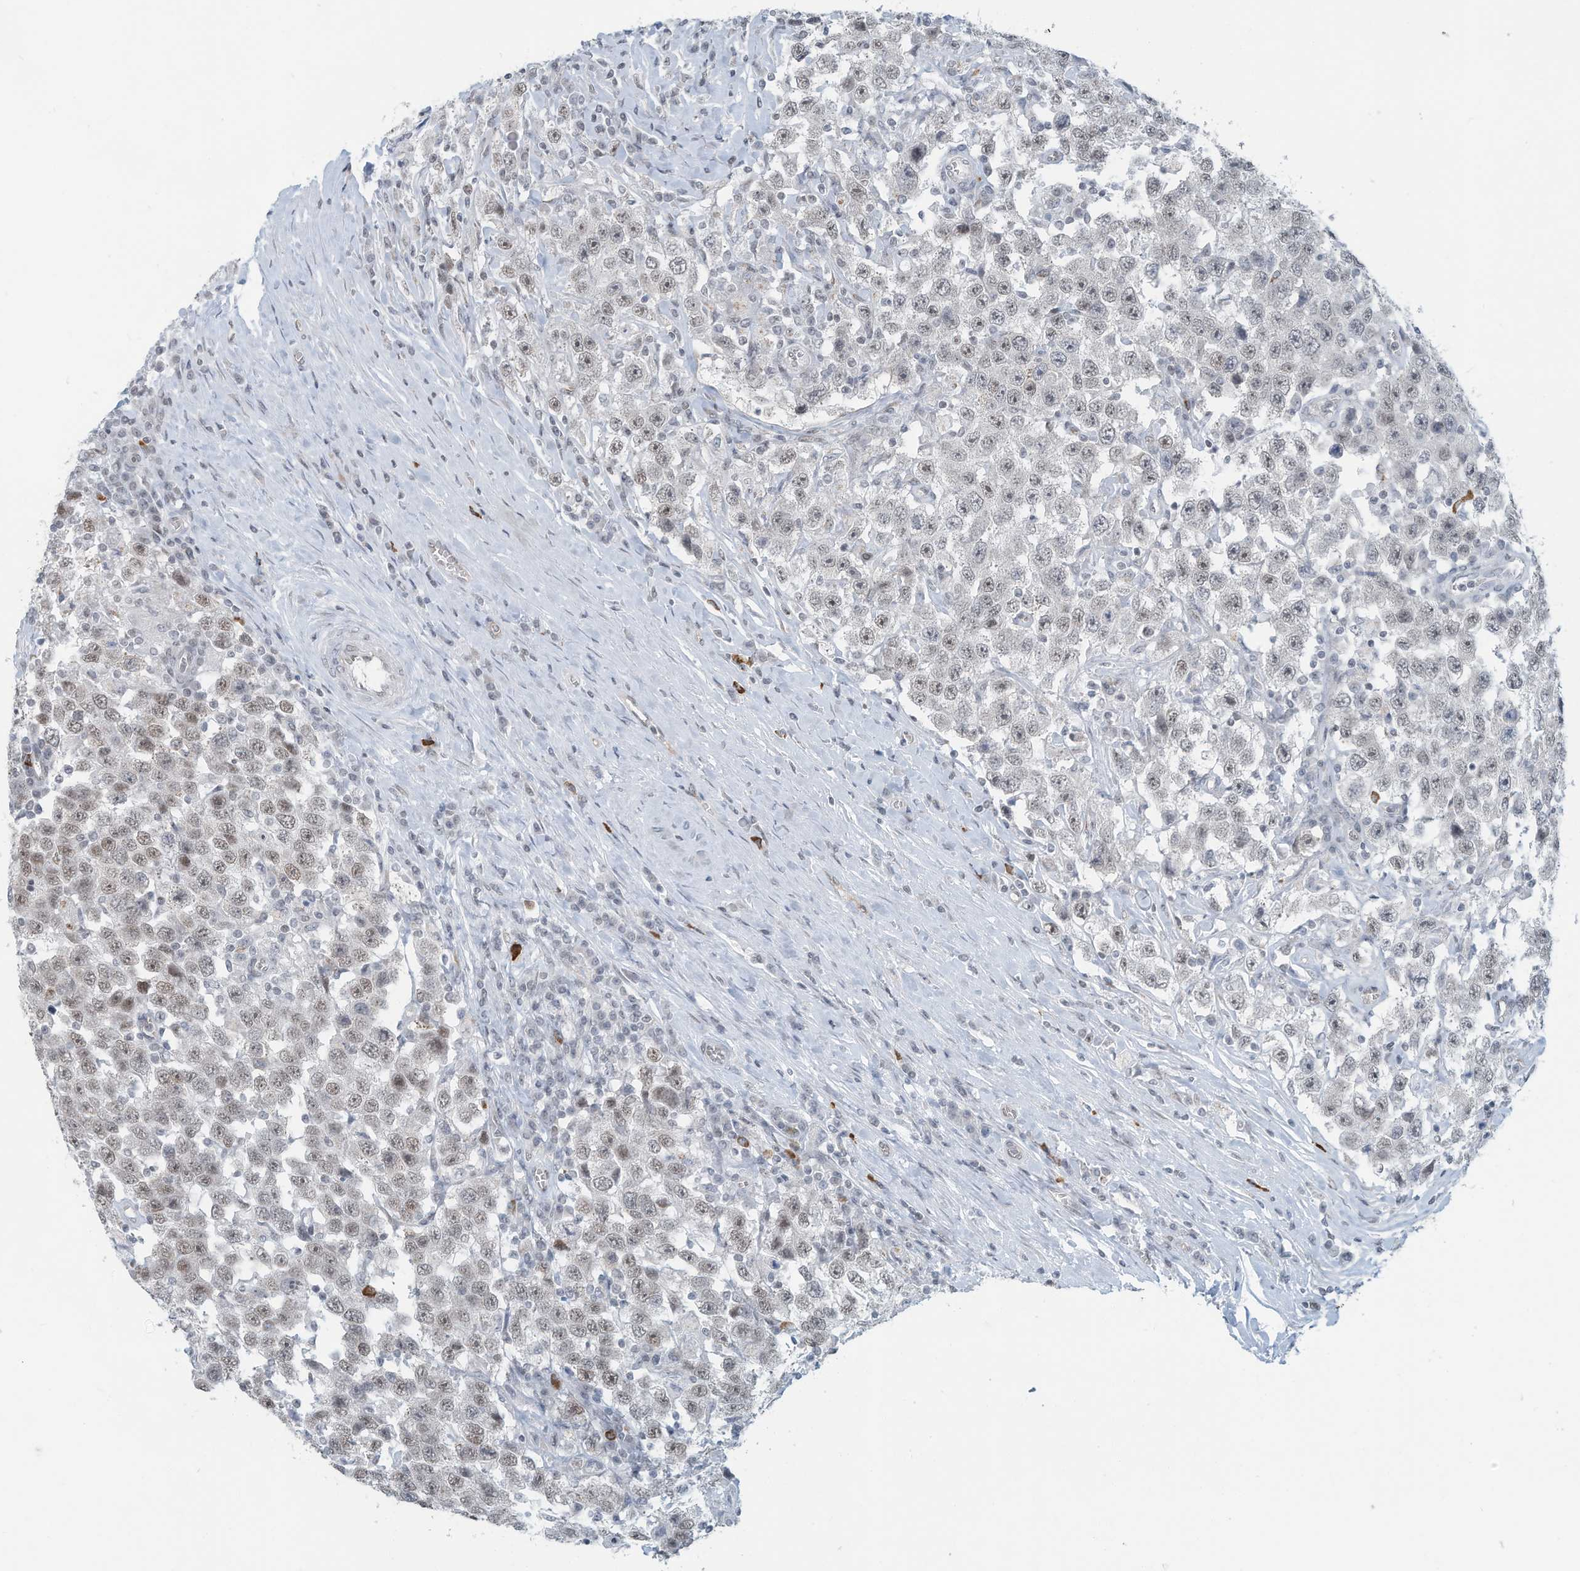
{"staining": {"intensity": "weak", "quantity": "25%-75%", "location": "nuclear"}, "tissue": "testis cancer", "cell_type": "Tumor cells", "image_type": "cancer", "snomed": [{"axis": "morphology", "description": "Seminoma, NOS"}, {"axis": "topography", "description": "Testis"}], "caption": "Immunohistochemistry micrograph of human seminoma (testis) stained for a protein (brown), which exhibits low levels of weak nuclear staining in about 25%-75% of tumor cells.", "gene": "SARNP", "patient": {"sex": "male", "age": 41}}